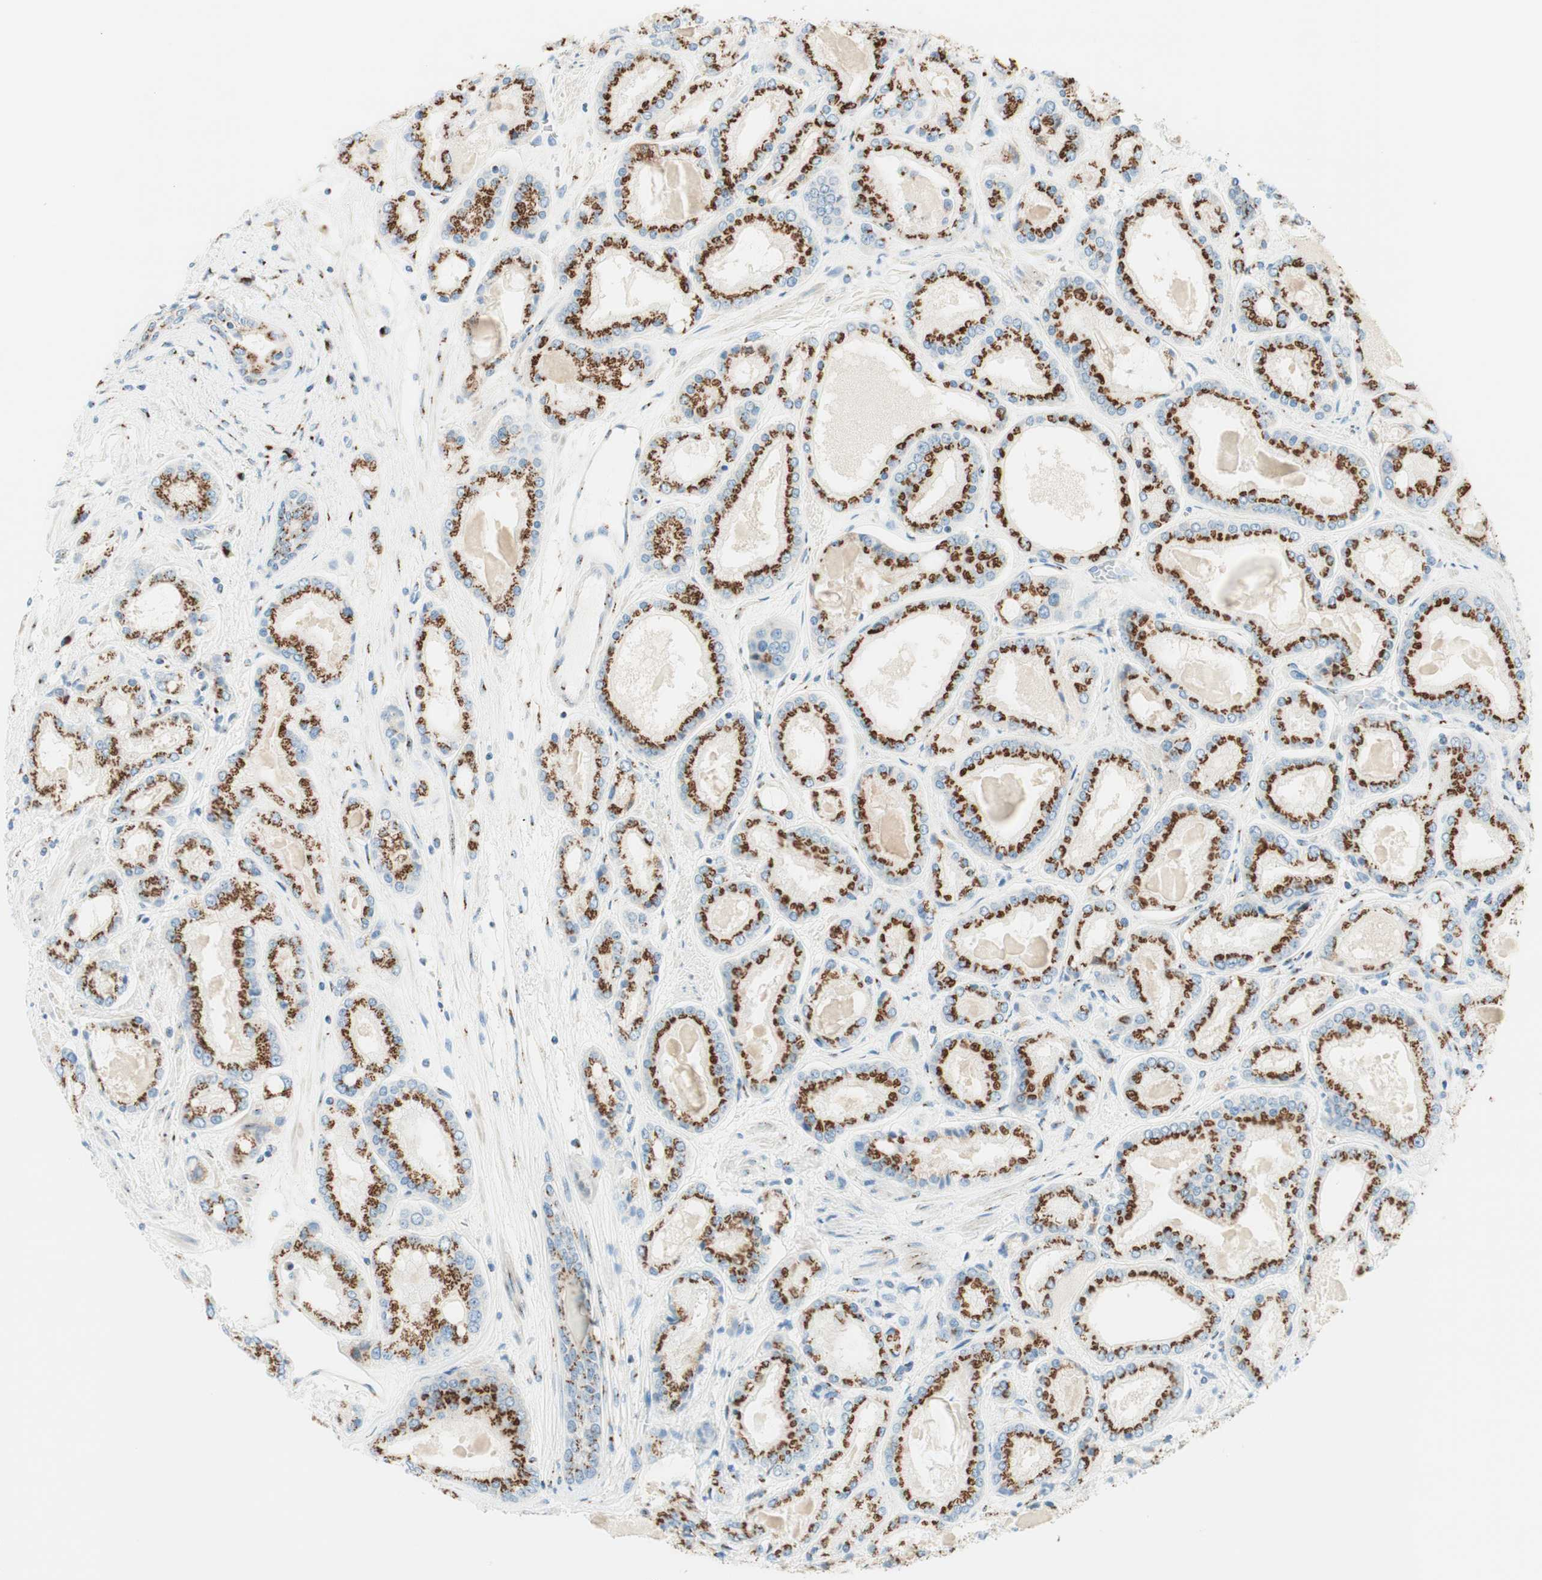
{"staining": {"intensity": "strong", "quantity": ">75%", "location": "cytoplasmic/membranous"}, "tissue": "prostate cancer", "cell_type": "Tumor cells", "image_type": "cancer", "snomed": [{"axis": "morphology", "description": "Adenocarcinoma, High grade"}, {"axis": "topography", "description": "Prostate"}], "caption": "Immunohistochemical staining of human prostate cancer (adenocarcinoma (high-grade)) shows high levels of strong cytoplasmic/membranous protein positivity in approximately >75% of tumor cells.", "gene": "GOLGB1", "patient": {"sex": "male", "age": 59}}